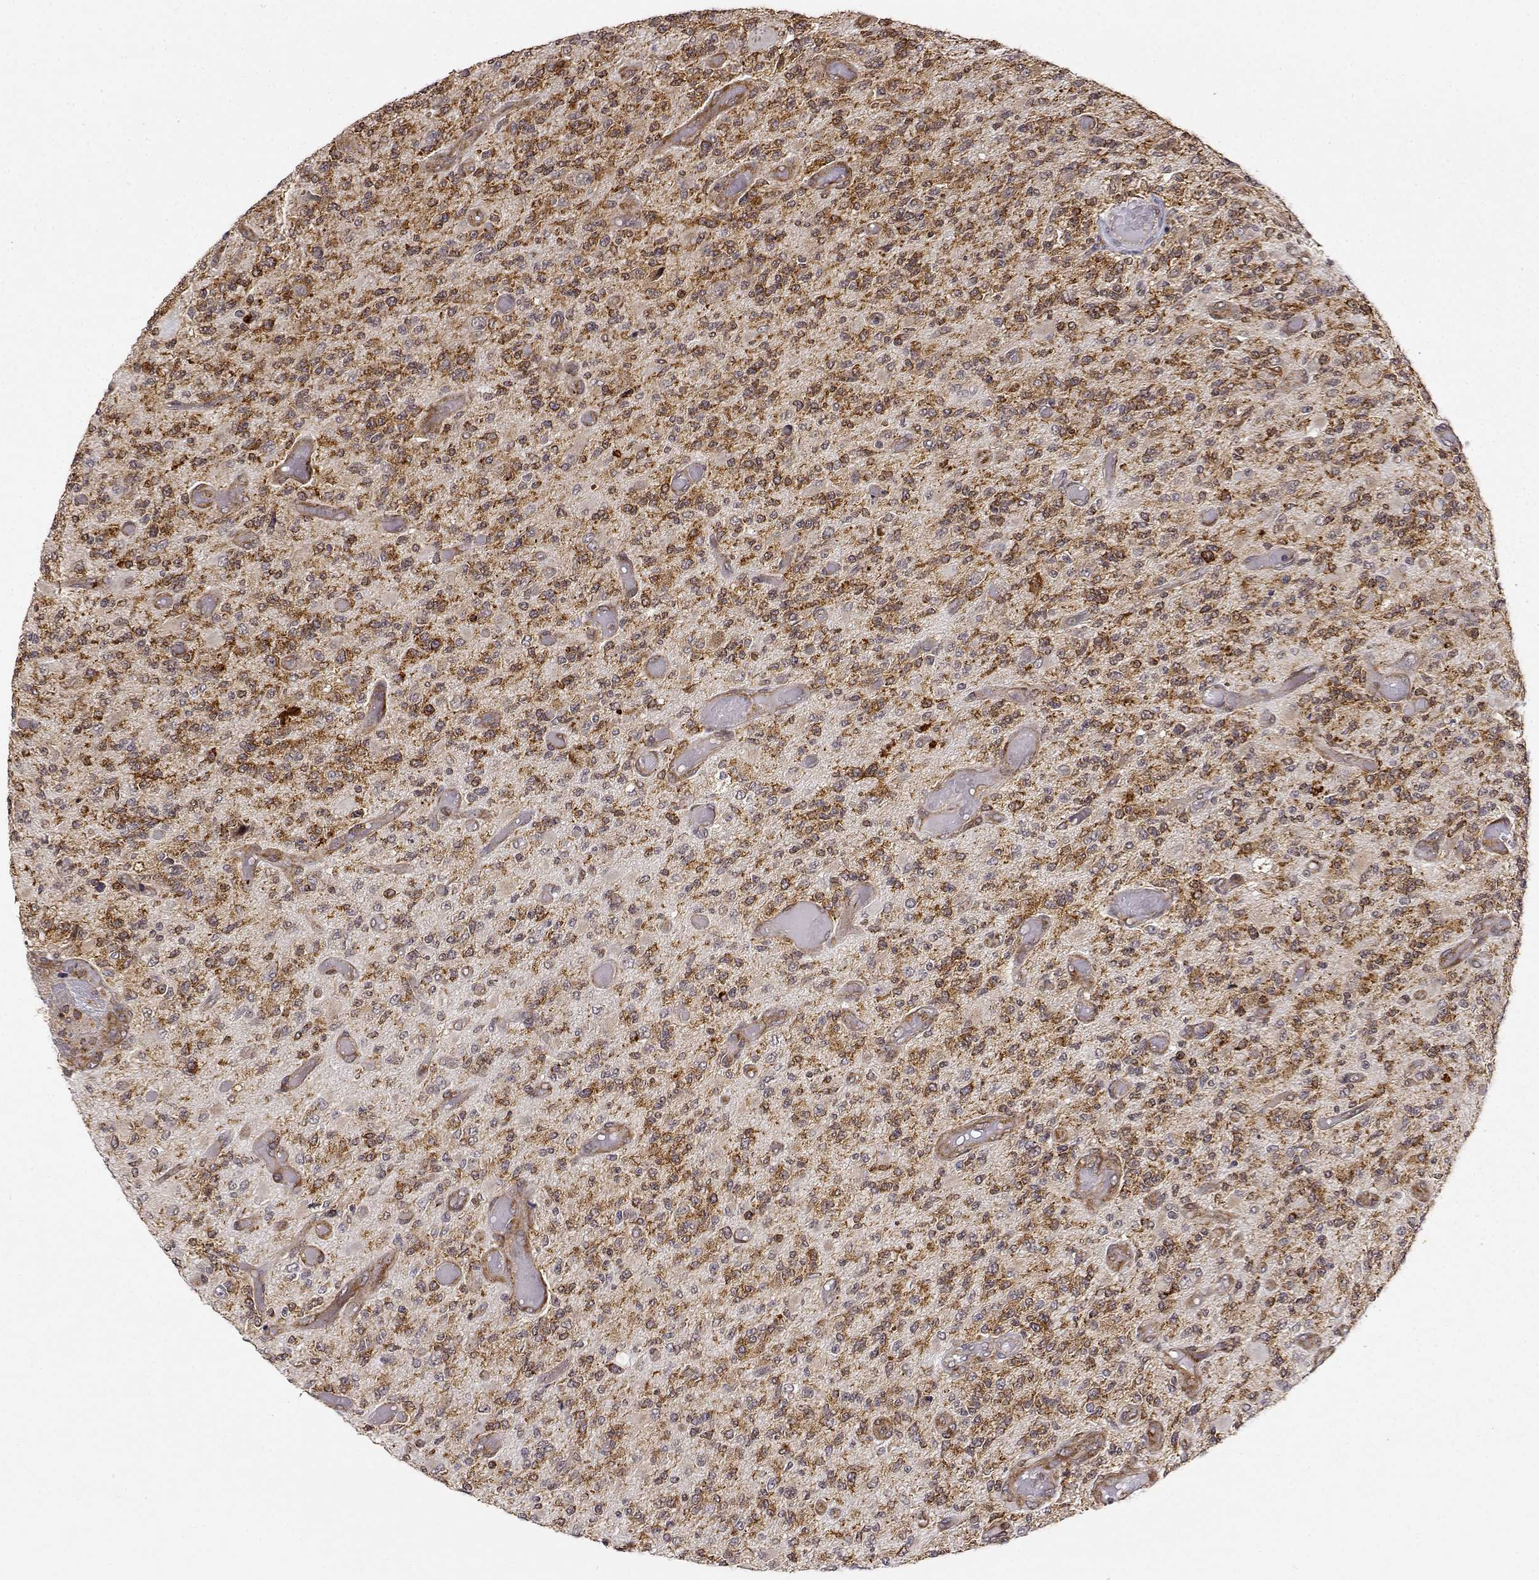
{"staining": {"intensity": "strong", "quantity": ">75%", "location": "cytoplasmic/membranous"}, "tissue": "glioma", "cell_type": "Tumor cells", "image_type": "cancer", "snomed": [{"axis": "morphology", "description": "Glioma, malignant, High grade"}, {"axis": "topography", "description": "Brain"}], "caption": "Protein expression analysis of glioma shows strong cytoplasmic/membranous positivity in approximately >75% of tumor cells.", "gene": "RNF13", "patient": {"sex": "female", "age": 63}}